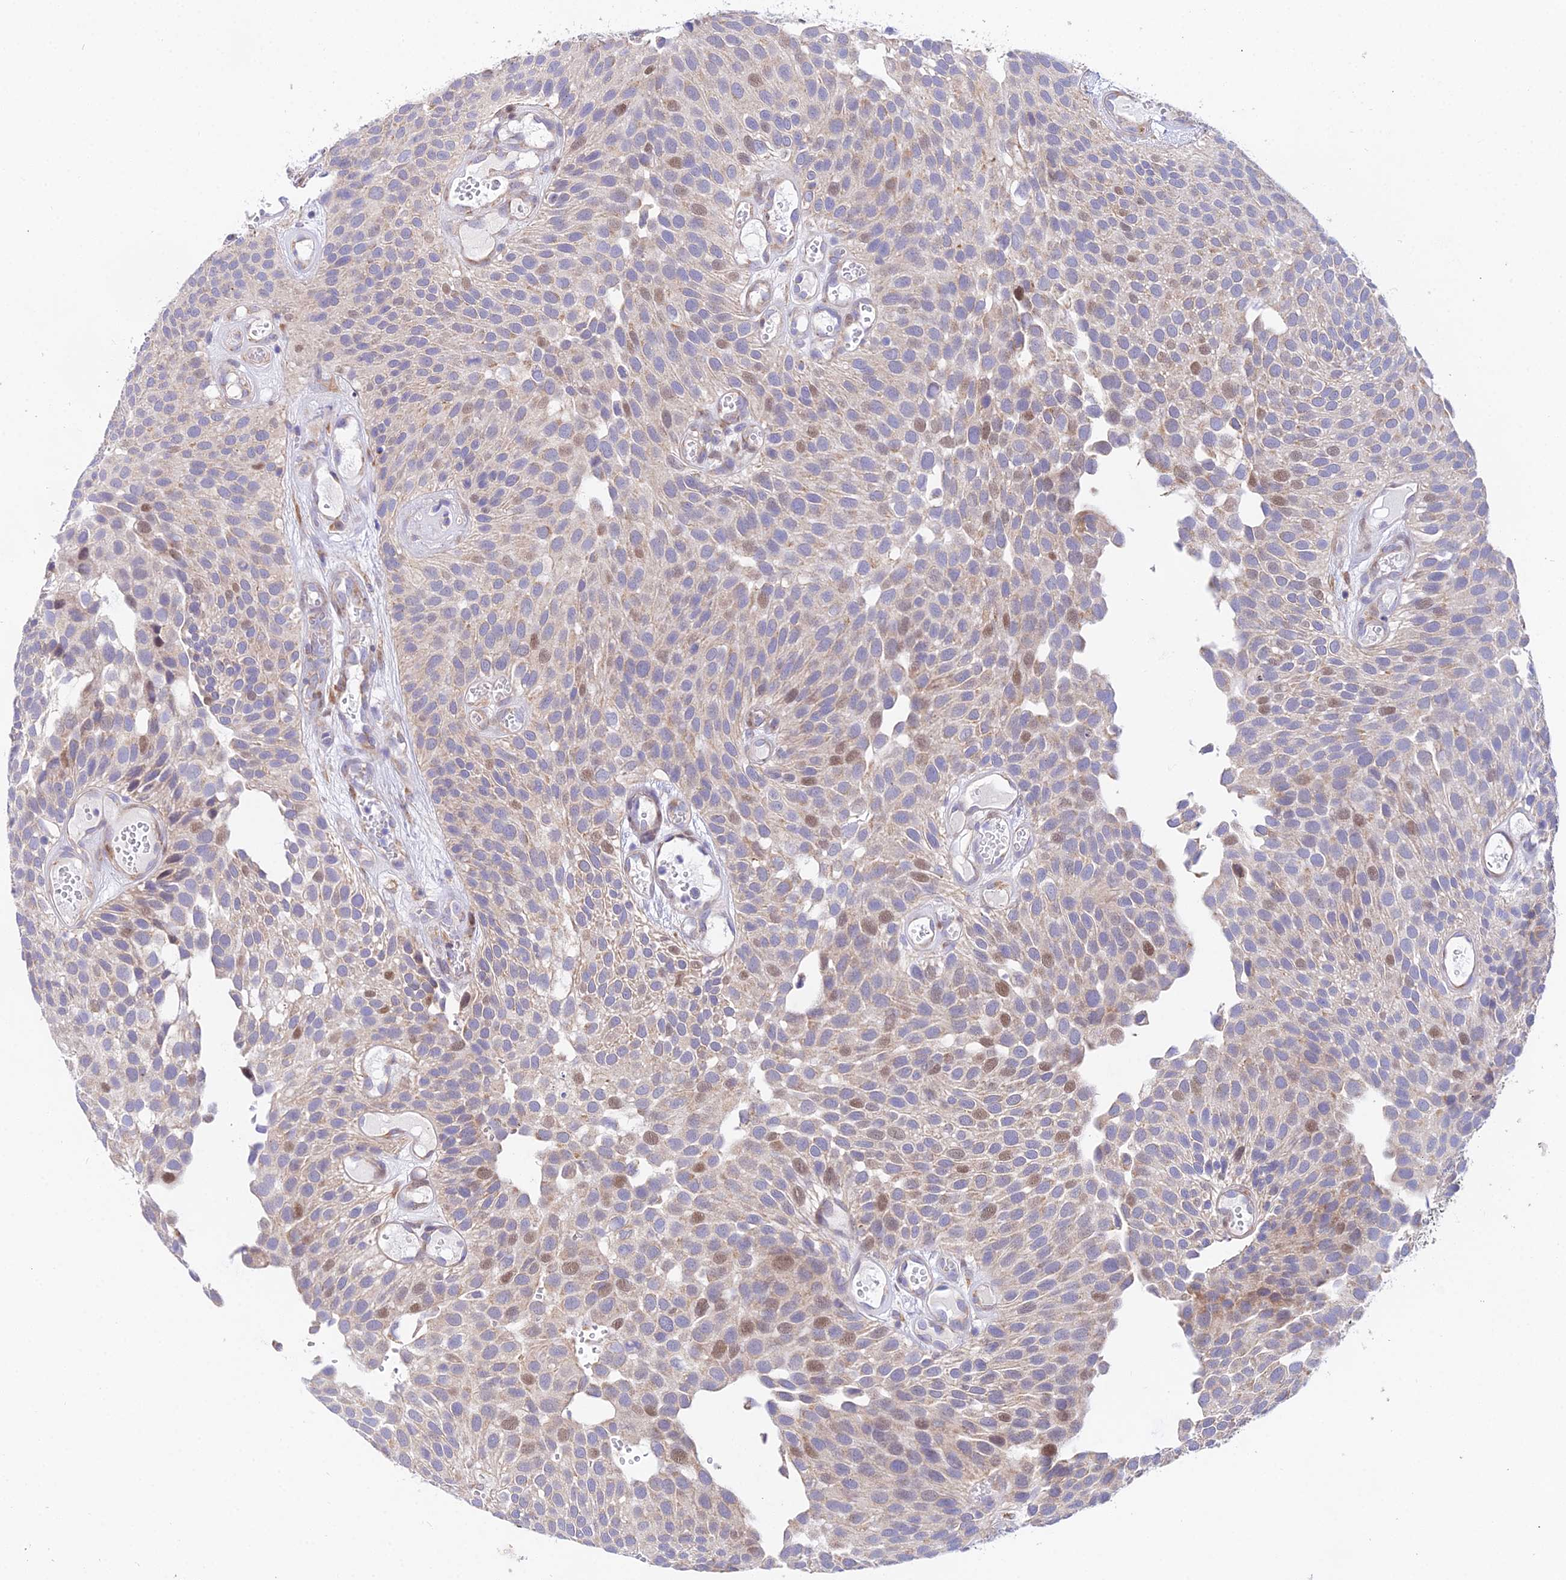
{"staining": {"intensity": "moderate", "quantity": "<25%", "location": "nuclear"}, "tissue": "urothelial cancer", "cell_type": "Tumor cells", "image_type": "cancer", "snomed": [{"axis": "morphology", "description": "Urothelial carcinoma, Low grade"}, {"axis": "topography", "description": "Urinary bladder"}], "caption": "Human urothelial cancer stained with a protein marker exhibits moderate staining in tumor cells.", "gene": "ATP5PB", "patient": {"sex": "male", "age": 89}}